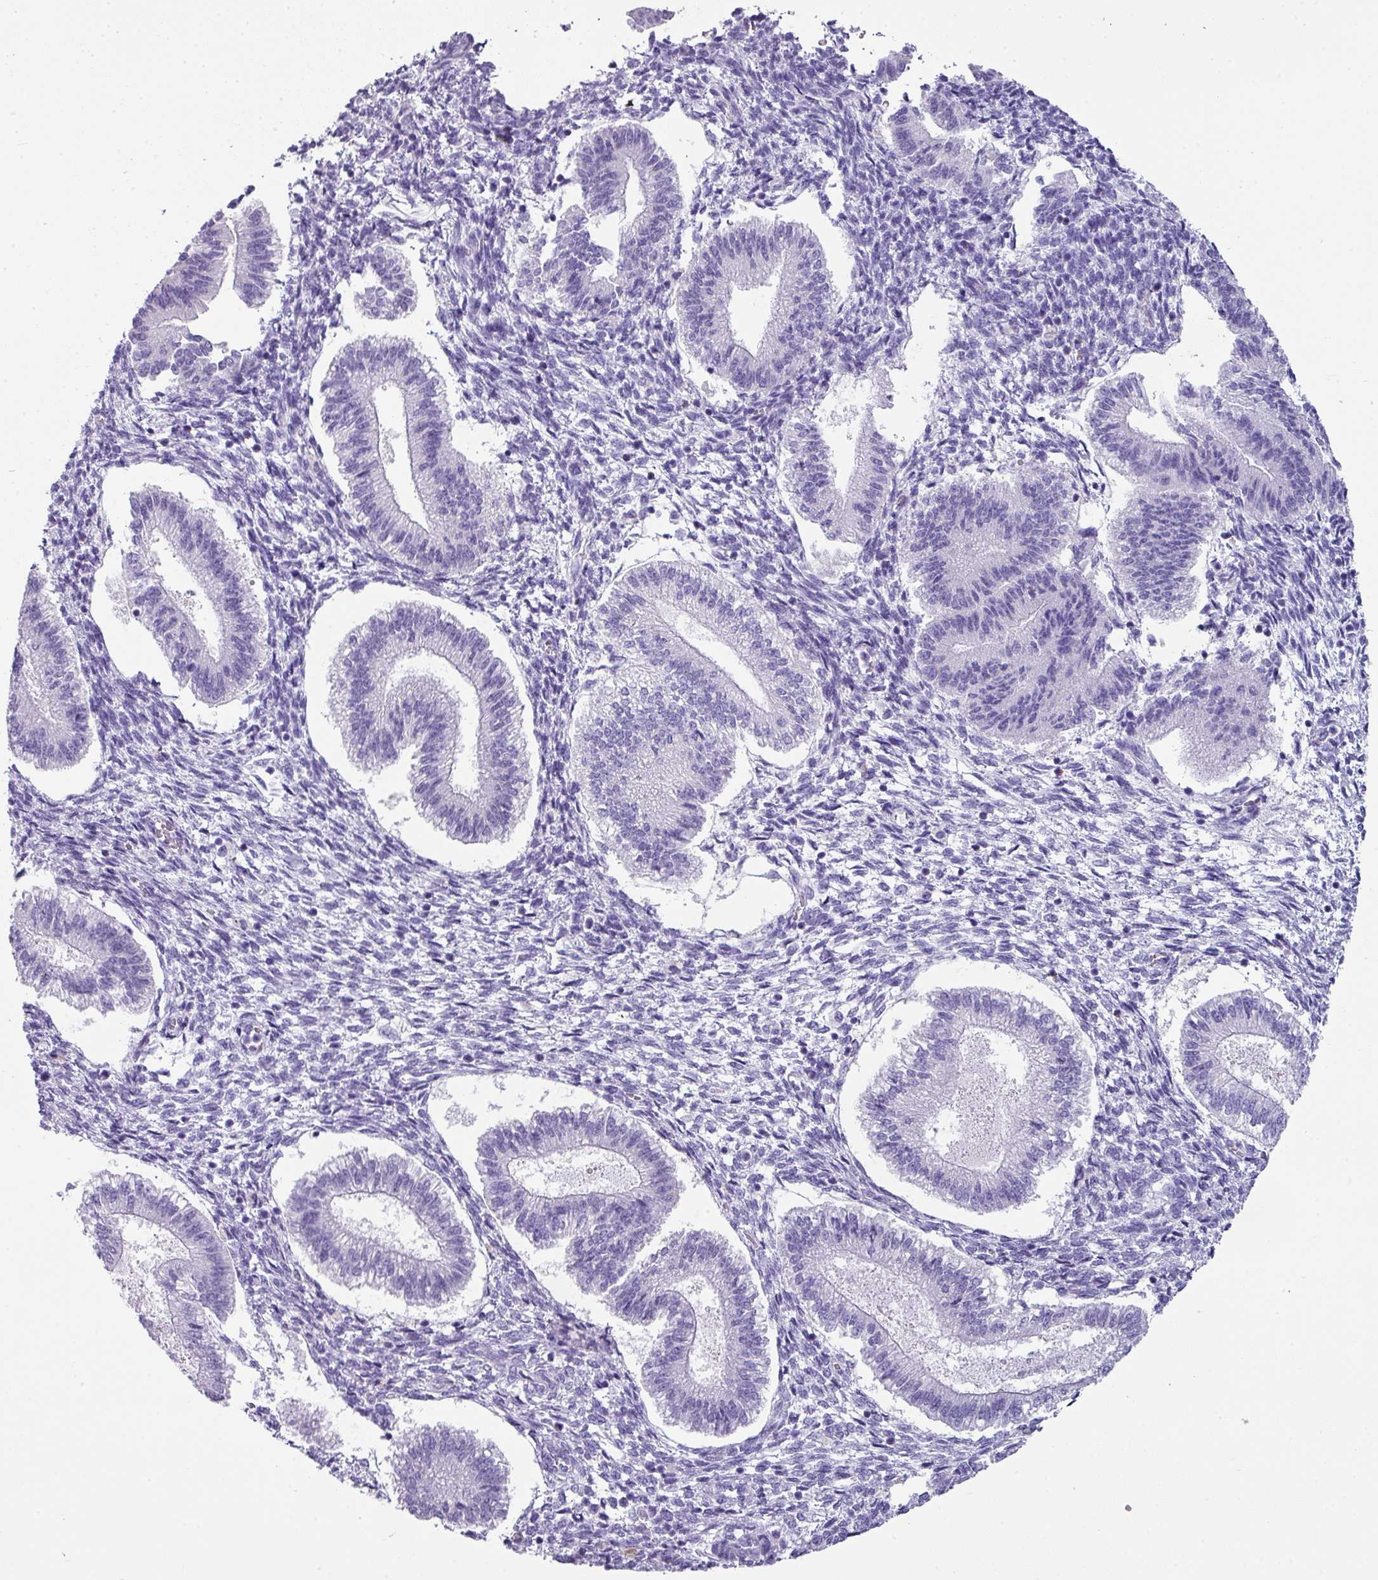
{"staining": {"intensity": "negative", "quantity": "none", "location": "none"}, "tissue": "endometrium", "cell_type": "Cells in endometrial stroma", "image_type": "normal", "snomed": [{"axis": "morphology", "description": "Normal tissue, NOS"}, {"axis": "topography", "description": "Endometrium"}], "caption": "This micrograph is of normal endometrium stained with immunohistochemistry to label a protein in brown with the nuclei are counter-stained blue. There is no positivity in cells in endometrial stroma.", "gene": "ZNF568", "patient": {"sex": "female", "age": 25}}